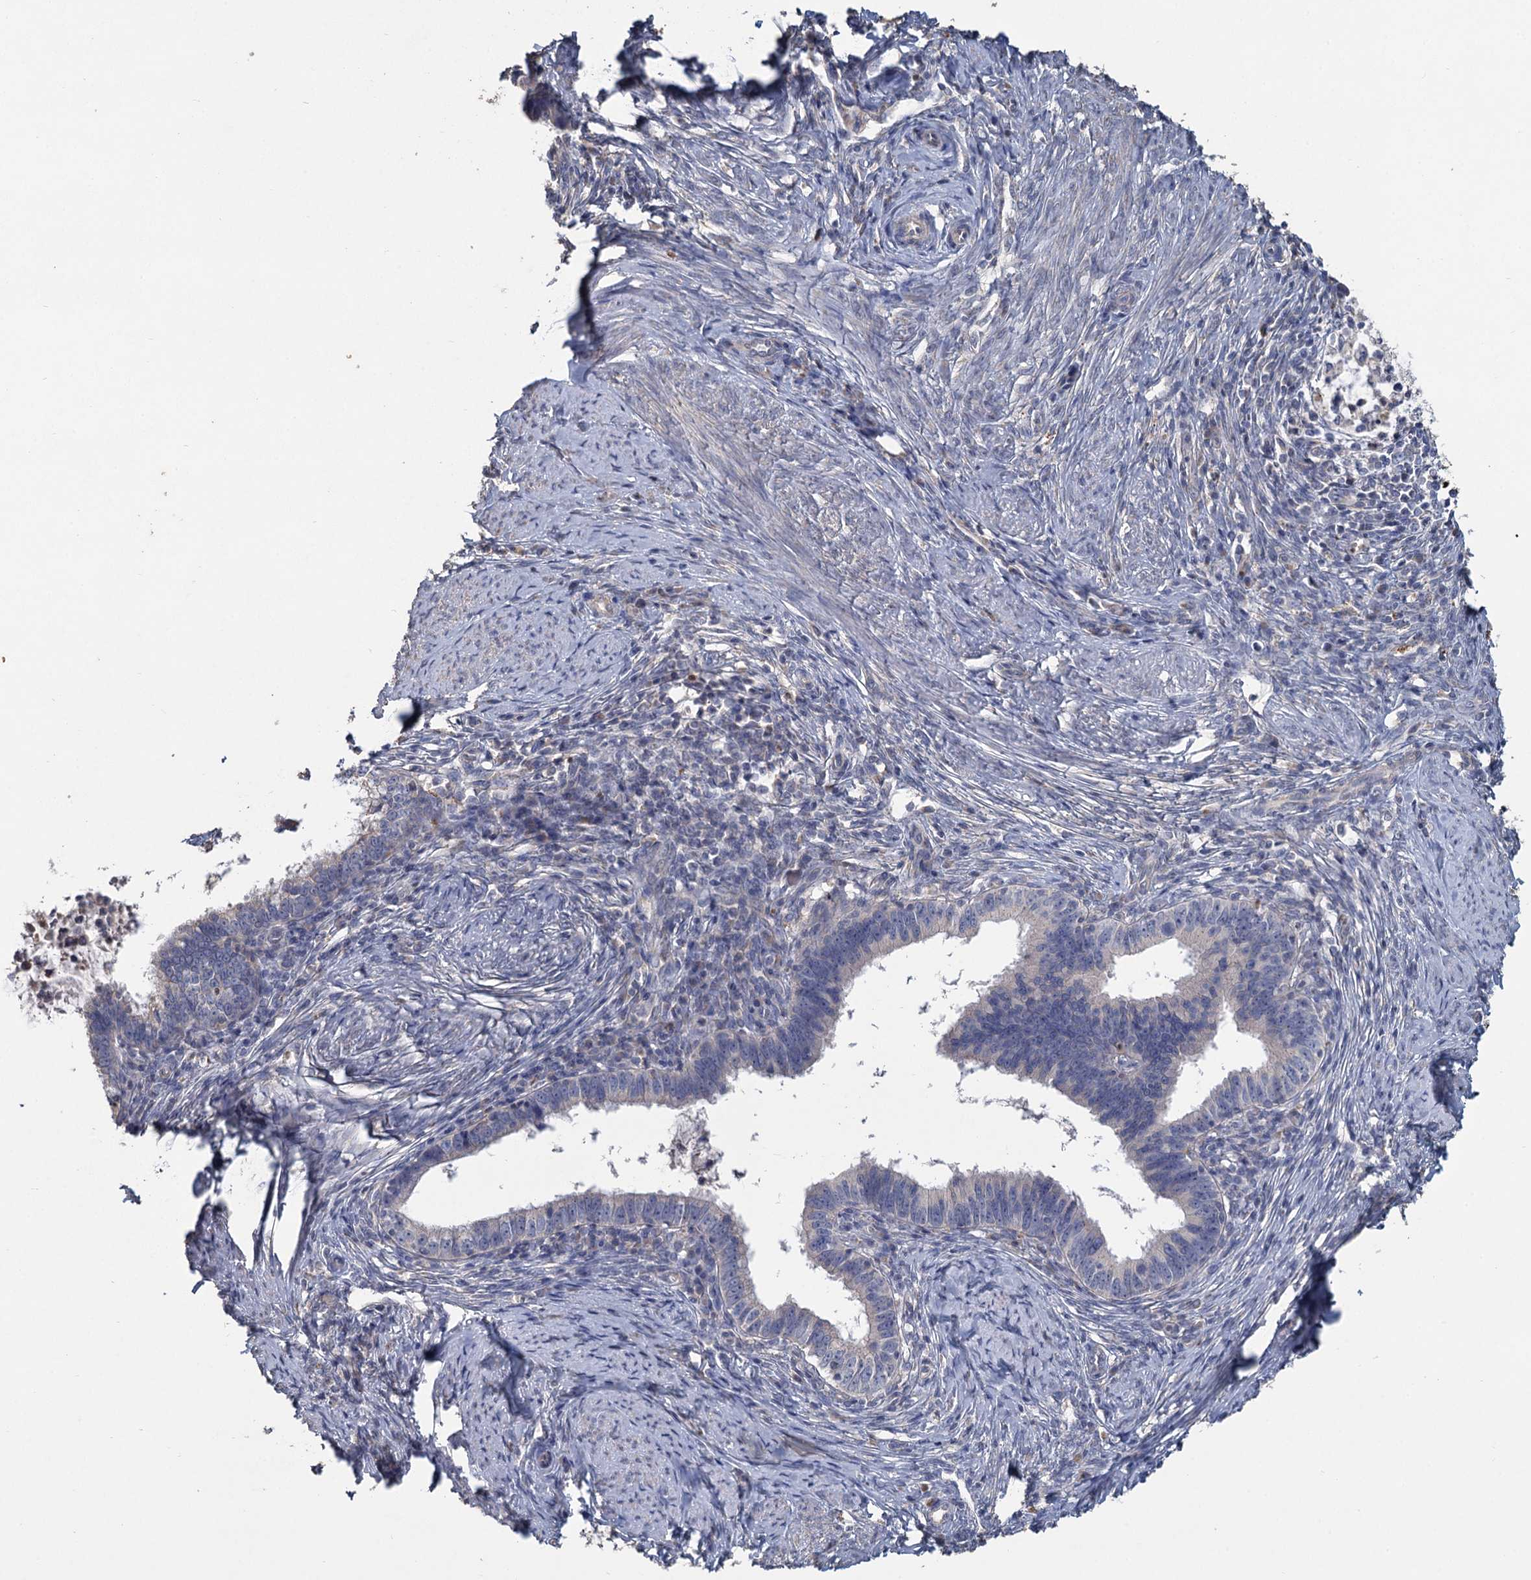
{"staining": {"intensity": "negative", "quantity": "none", "location": "none"}, "tissue": "cervical cancer", "cell_type": "Tumor cells", "image_type": "cancer", "snomed": [{"axis": "morphology", "description": "Adenocarcinoma, NOS"}, {"axis": "topography", "description": "Cervix"}], "caption": "Tumor cells are negative for protein expression in human adenocarcinoma (cervical). (Brightfield microscopy of DAB immunohistochemistry (IHC) at high magnification).", "gene": "HES2", "patient": {"sex": "female", "age": 36}}